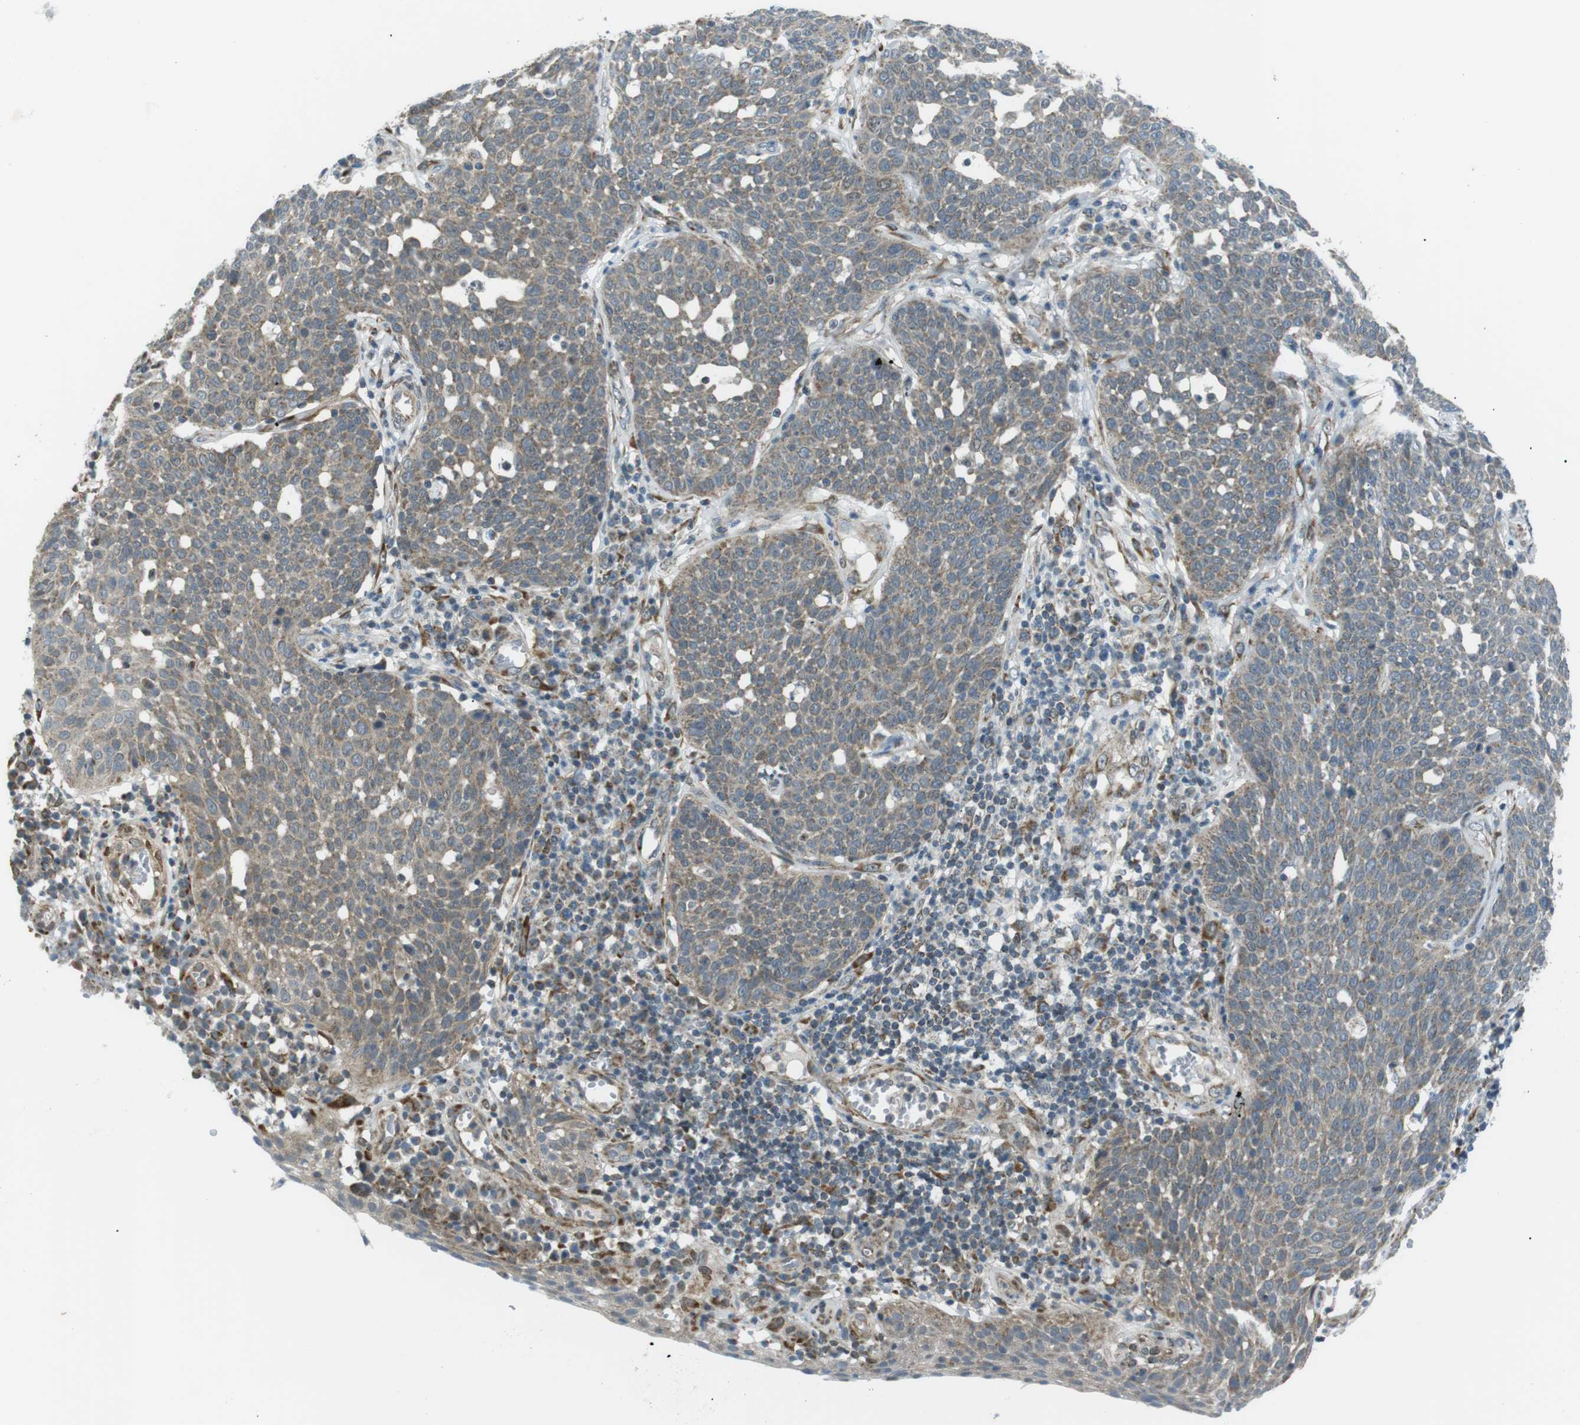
{"staining": {"intensity": "weak", "quantity": "25%-75%", "location": "cytoplasmic/membranous"}, "tissue": "cervical cancer", "cell_type": "Tumor cells", "image_type": "cancer", "snomed": [{"axis": "morphology", "description": "Squamous cell carcinoma, NOS"}, {"axis": "topography", "description": "Cervix"}], "caption": "Immunohistochemical staining of cervical squamous cell carcinoma shows low levels of weak cytoplasmic/membranous protein staining in approximately 25%-75% of tumor cells.", "gene": "ARID5B", "patient": {"sex": "female", "age": 34}}